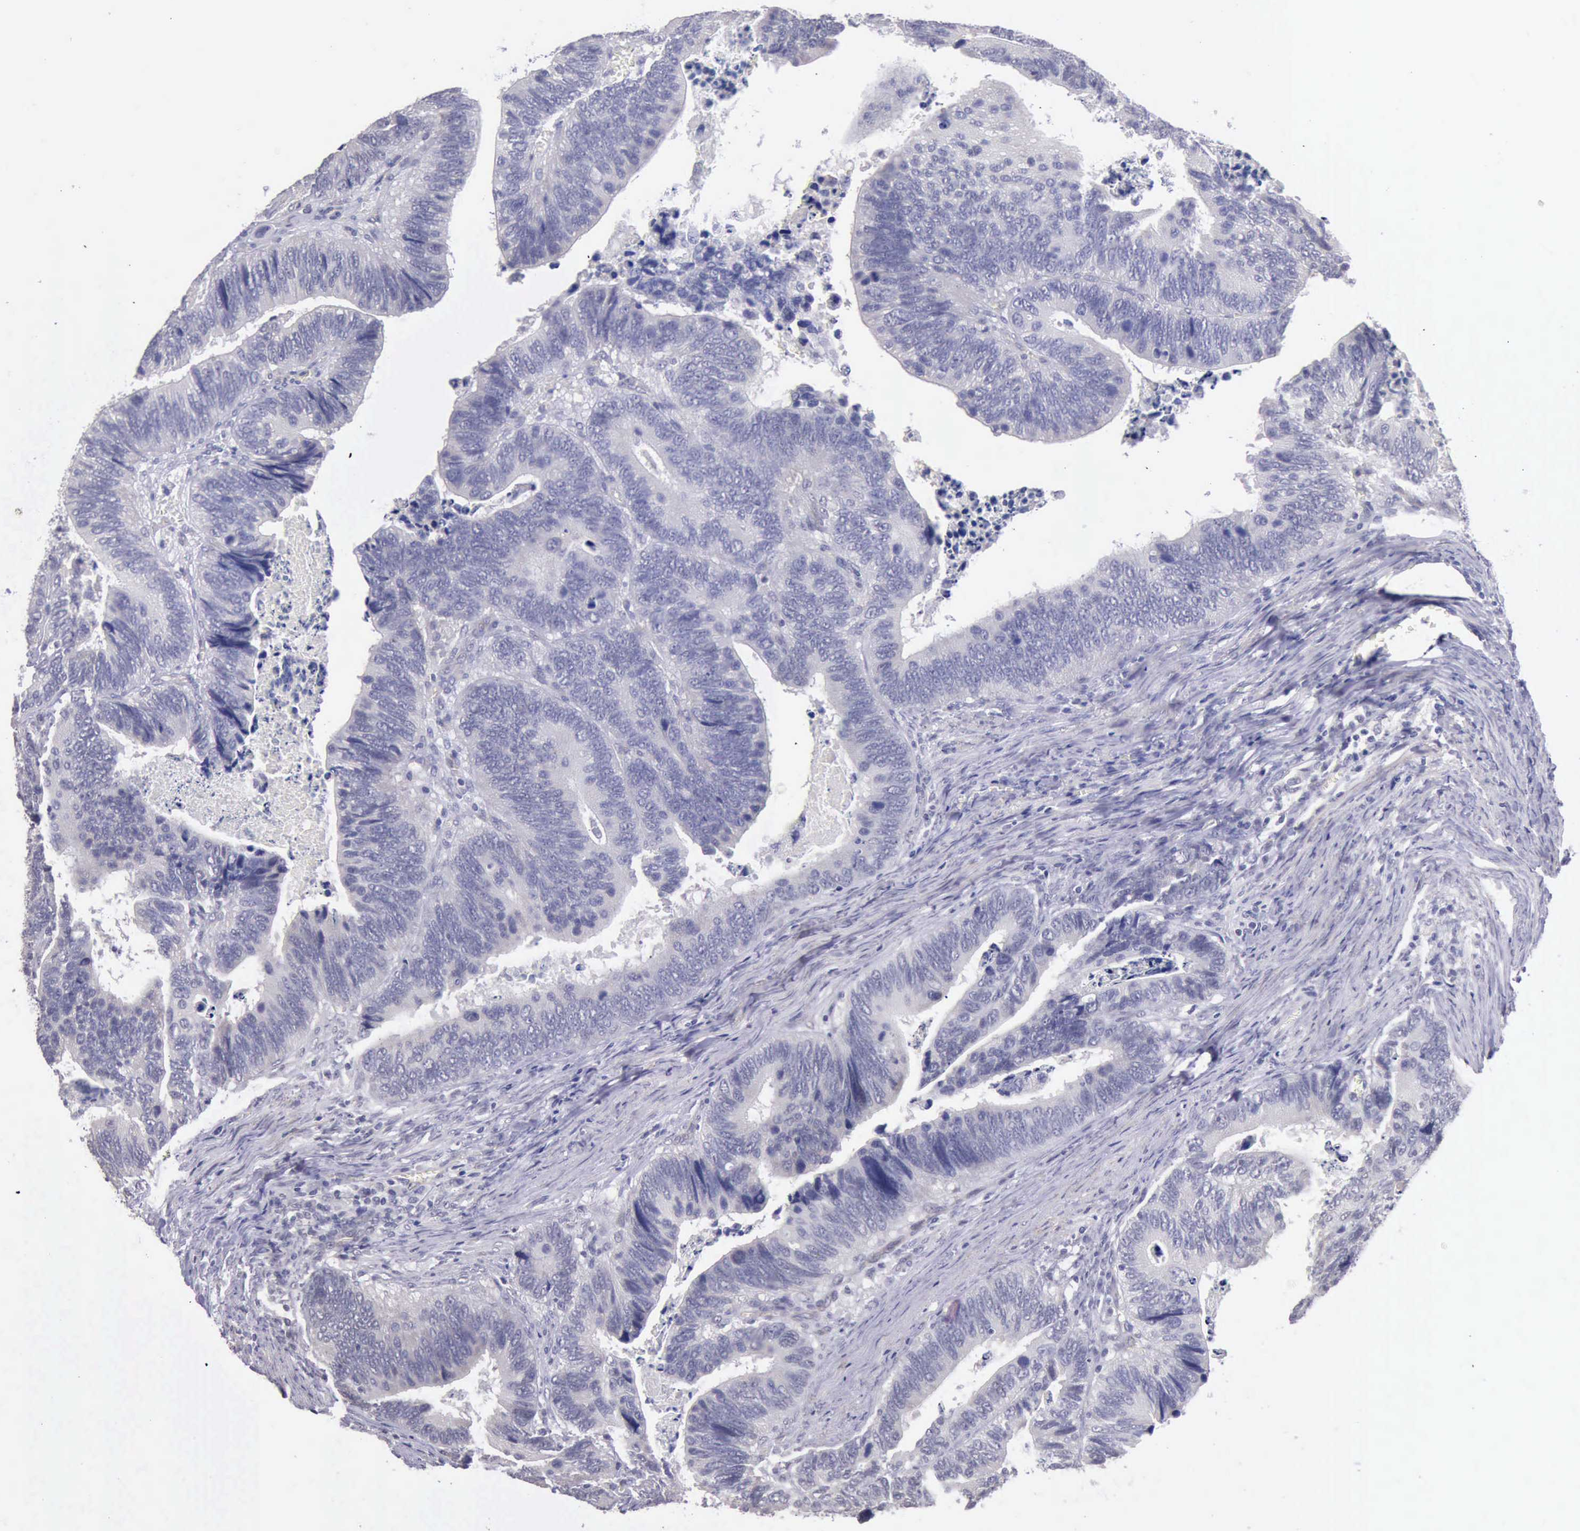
{"staining": {"intensity": "negative", "quantity": "none", "location": "none"}, "tissue": "colorectal cancer", "cell_type": "Tumor cells", "image_type": "cancer", "snomed": [{"axis": "morphology", "description": "Adenocarcinoma, NOS"}, {"axis": "topography", "description": "Colon"}], "caption": "DAB immunohistochemical staining of colorectal cancer (adenocarcinoma) displays no significant expression in tumor cells. Nuclei are stained in blue.", "gene": "KCND1", "patient": {"sex": "male", "age": 72}}